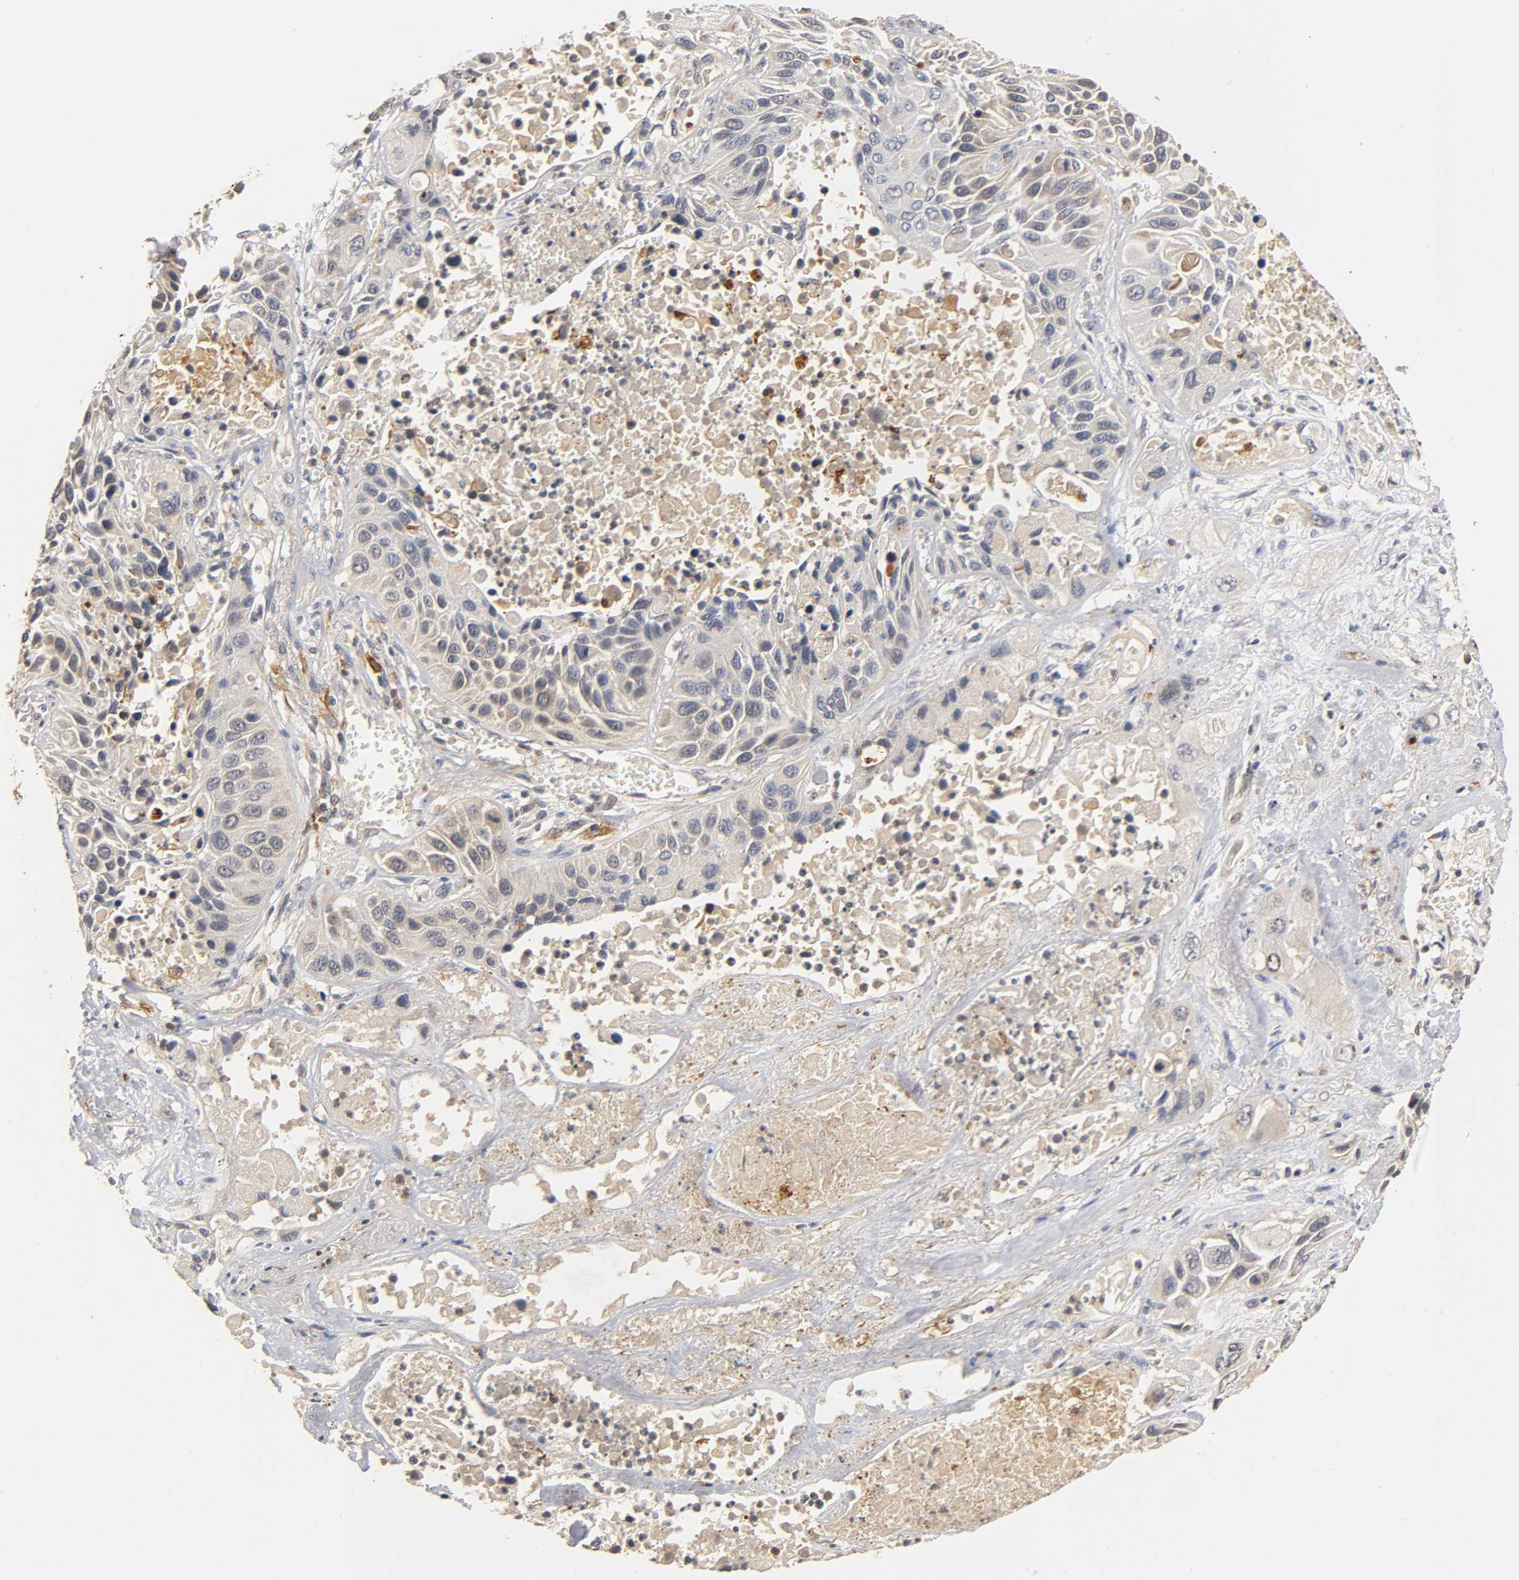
{"staining": {"intensity": "weak", "quantity": "25%-75%", "location": "cytoplasmic/membranous"}, "tissue": "lung cancer", "cell_type": "Tumor cells", "image_type": "cancer", "snomed": [{"axis": "morphology", "description": "Squamous cell carcinoma, NOS"}, {"axis": "topography", "description": "Lung"}], "caption": "Immunohistochemistry (DAB) staining of human squamous cell carcinoma (lung) reveals weak cytoplasmic/membranous protein staining in about 25%-75% of tumor cells. (brown staining indicates protein expression, while blue staining denotes nuclei).", "gene": "SCAP", "patient": {"sex": "female", "age": 76}}